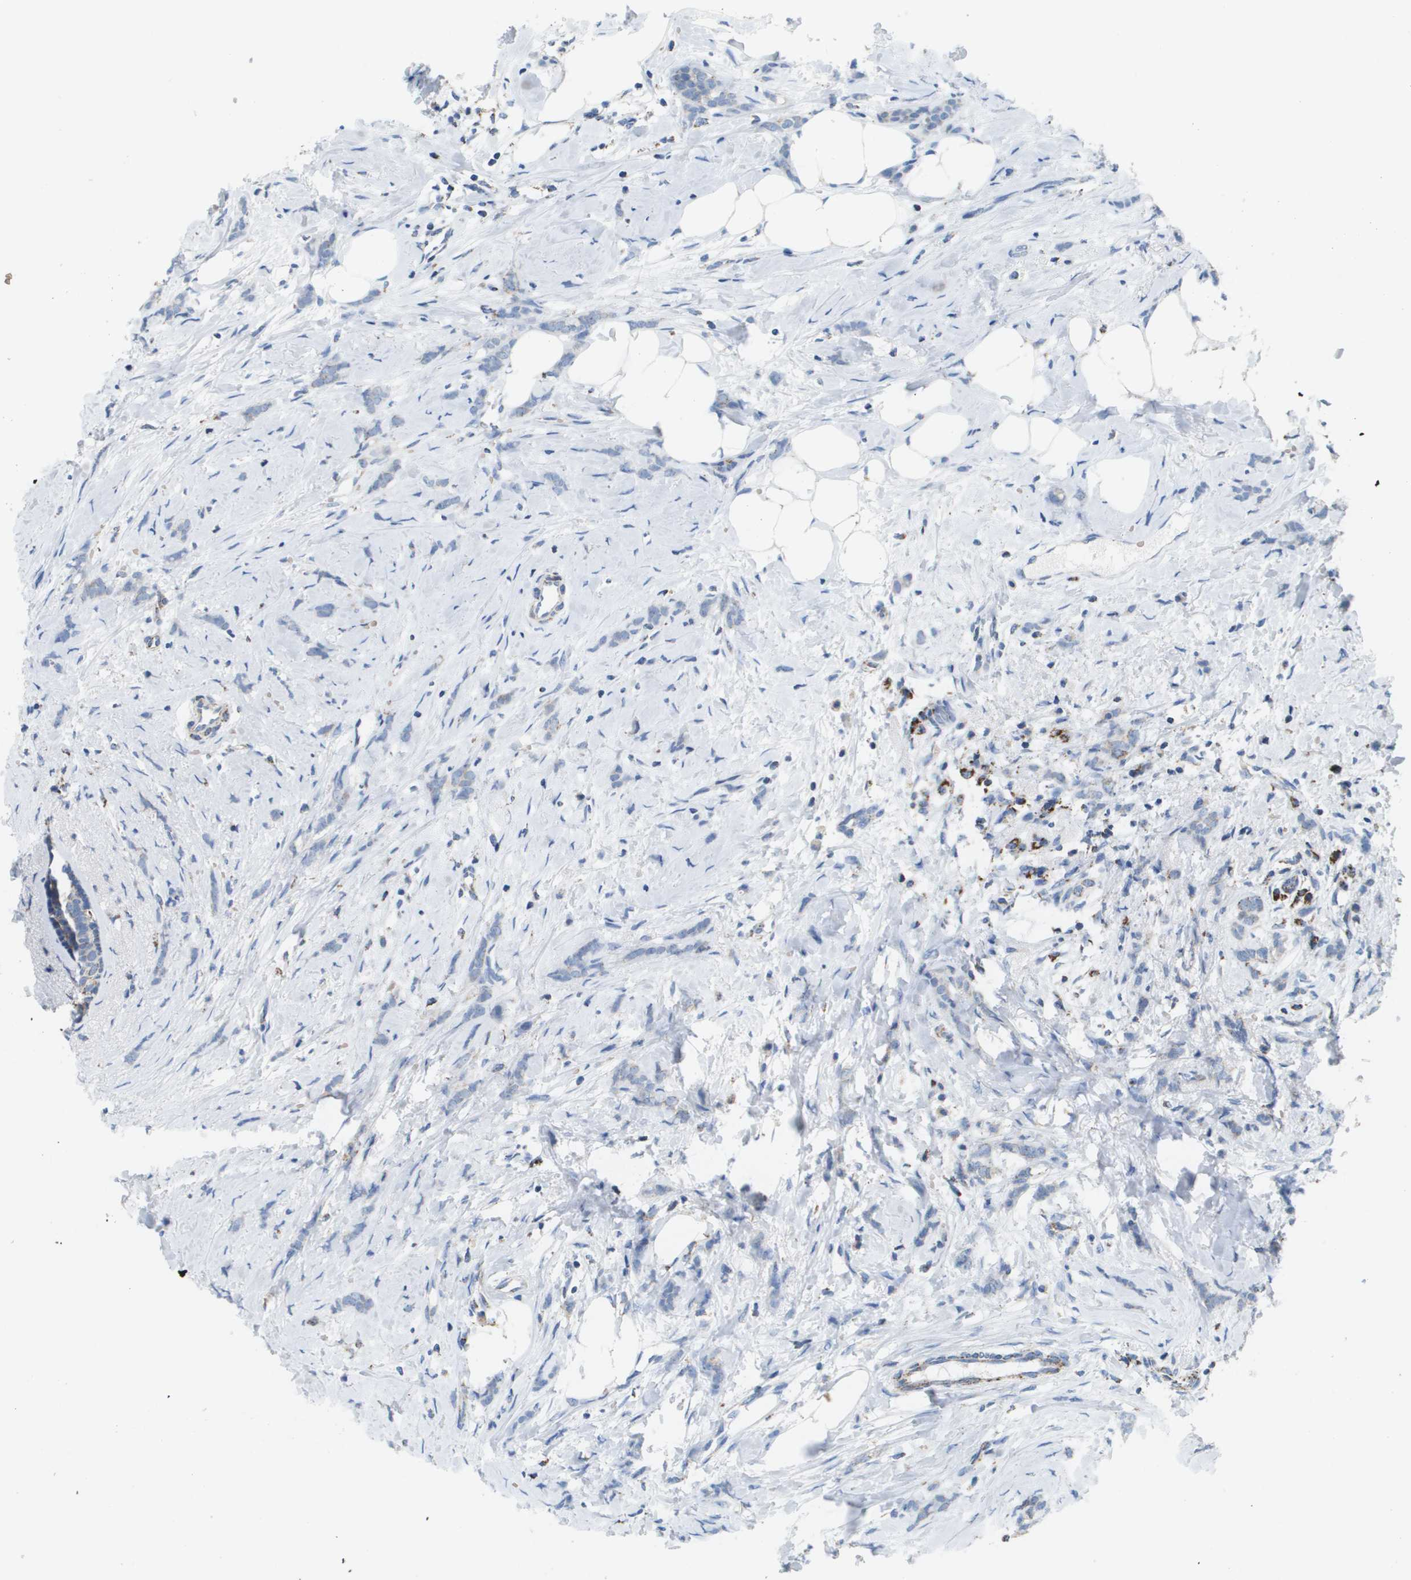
{"staining": {"intensity": "strong", "quantity": "<25%", "location": "cytoplasmic/membranous"}, "tissue": "breast cancer", "cell_type": "Tumor cells", "image_type": "cancer", "snomed": [{"axis": "morphology", "description": "Lobular carcinoma, in situ"}, {"axis": "morphology", "description": "Lobular carcinoma"}, {"axis": "topography", "description": "Breast"}], "caption": "IHC micrograph of human breast cancer stained for a protein (brown), which exhibits medium levels of strong cytoplasmic/membranous staining in approximately <25% of tumor cells.", "gene": "ATP5F1B", "patient": {"sex": "female", "age": 41}}